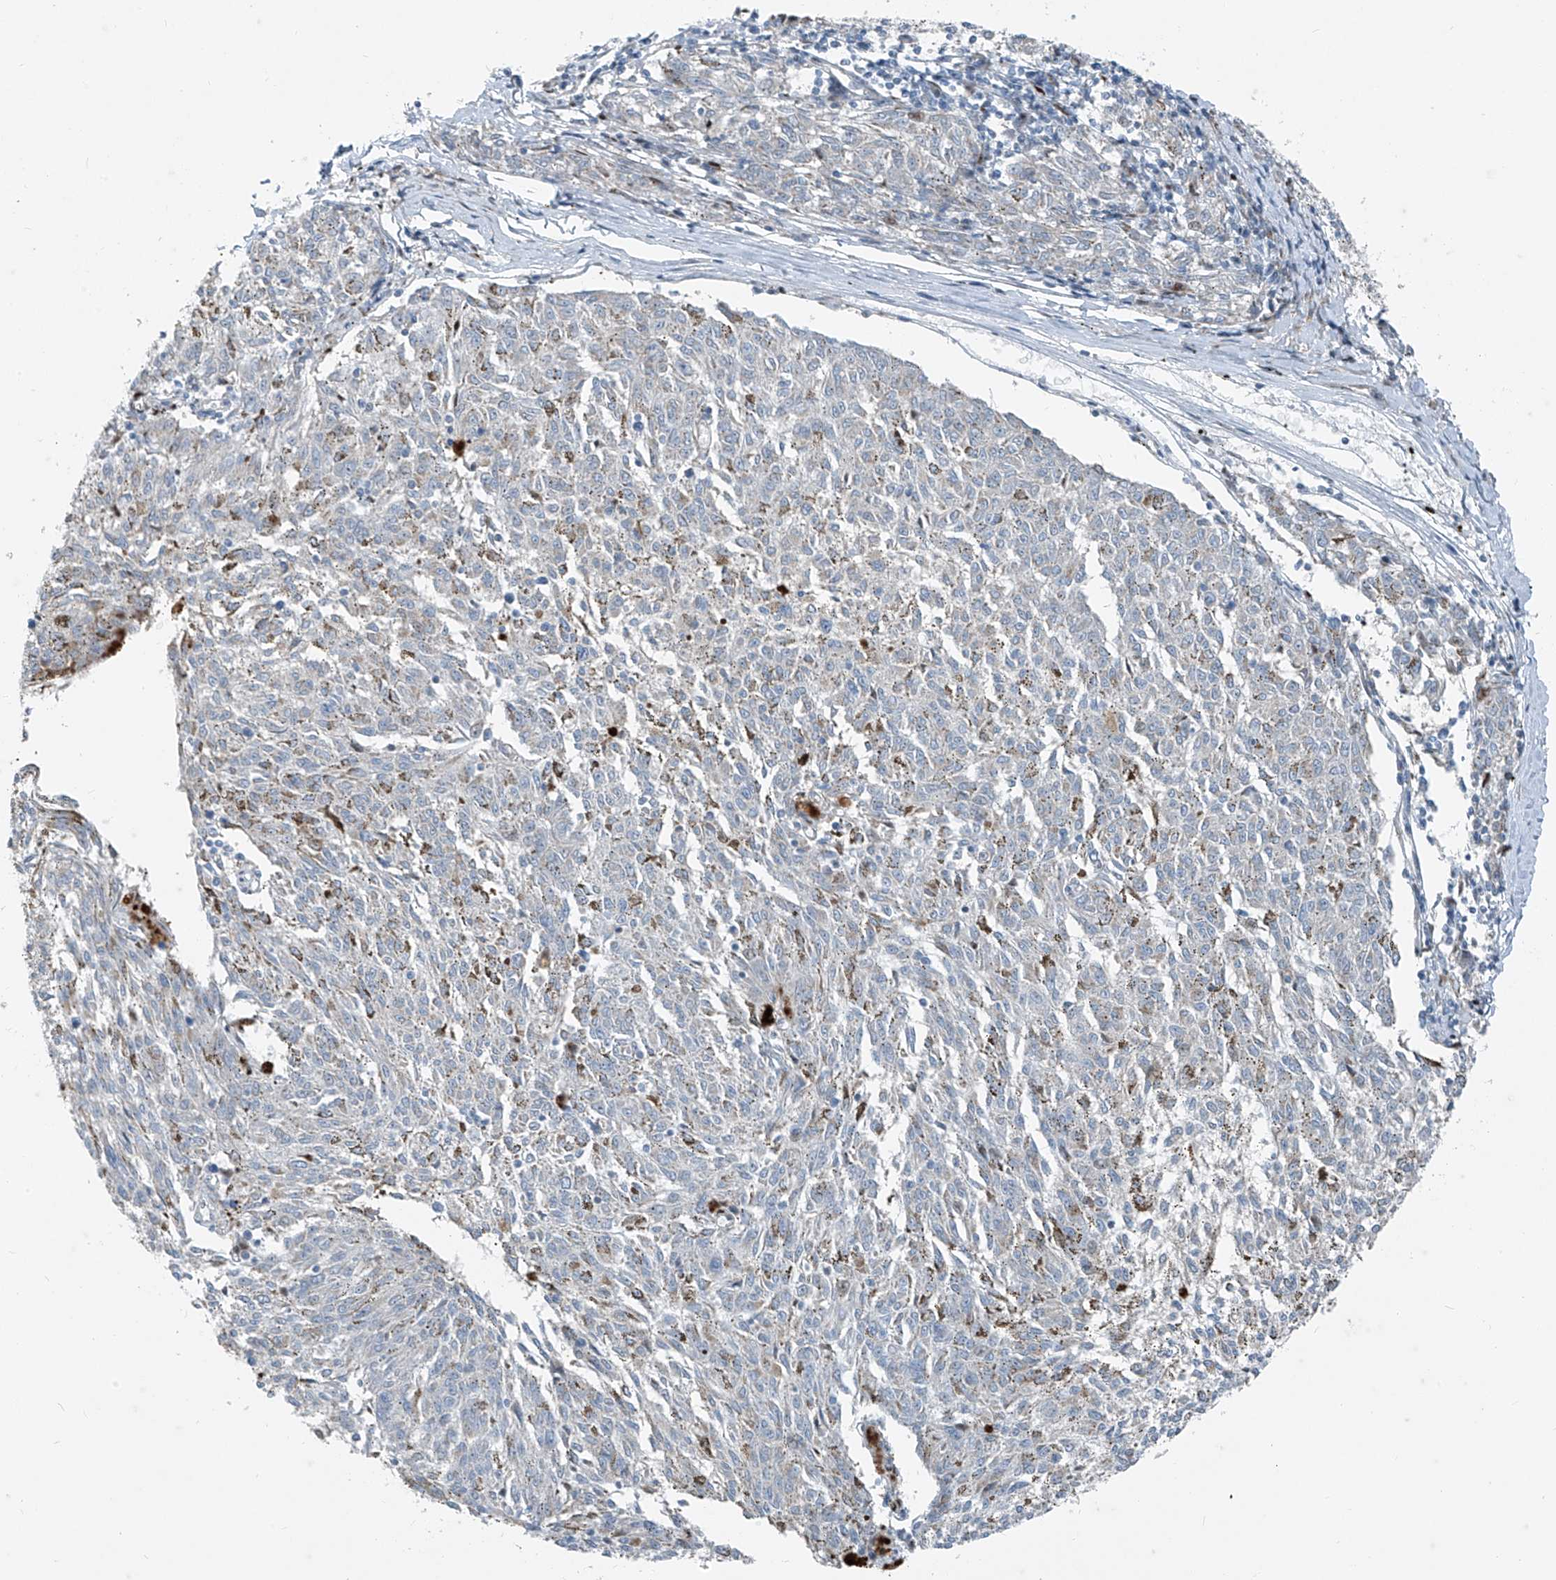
{"staining": {"intensity": "negative", "quantity": "none", "location": "none"}, "tissue": "melanoma", "cell_type": "Tumor cells", "image_type": "cancer", "snomed": [{"axis": "morphology", "description": "Malignant melanoma, NOS"}, {"axis": "topography", "description": "Skin"}], "caption": "Histopathology image shows no protein staining in tumor cells of melanoma tissue.", "gene": "PPCS", "patient": {"sex": "female", "age": 72}}